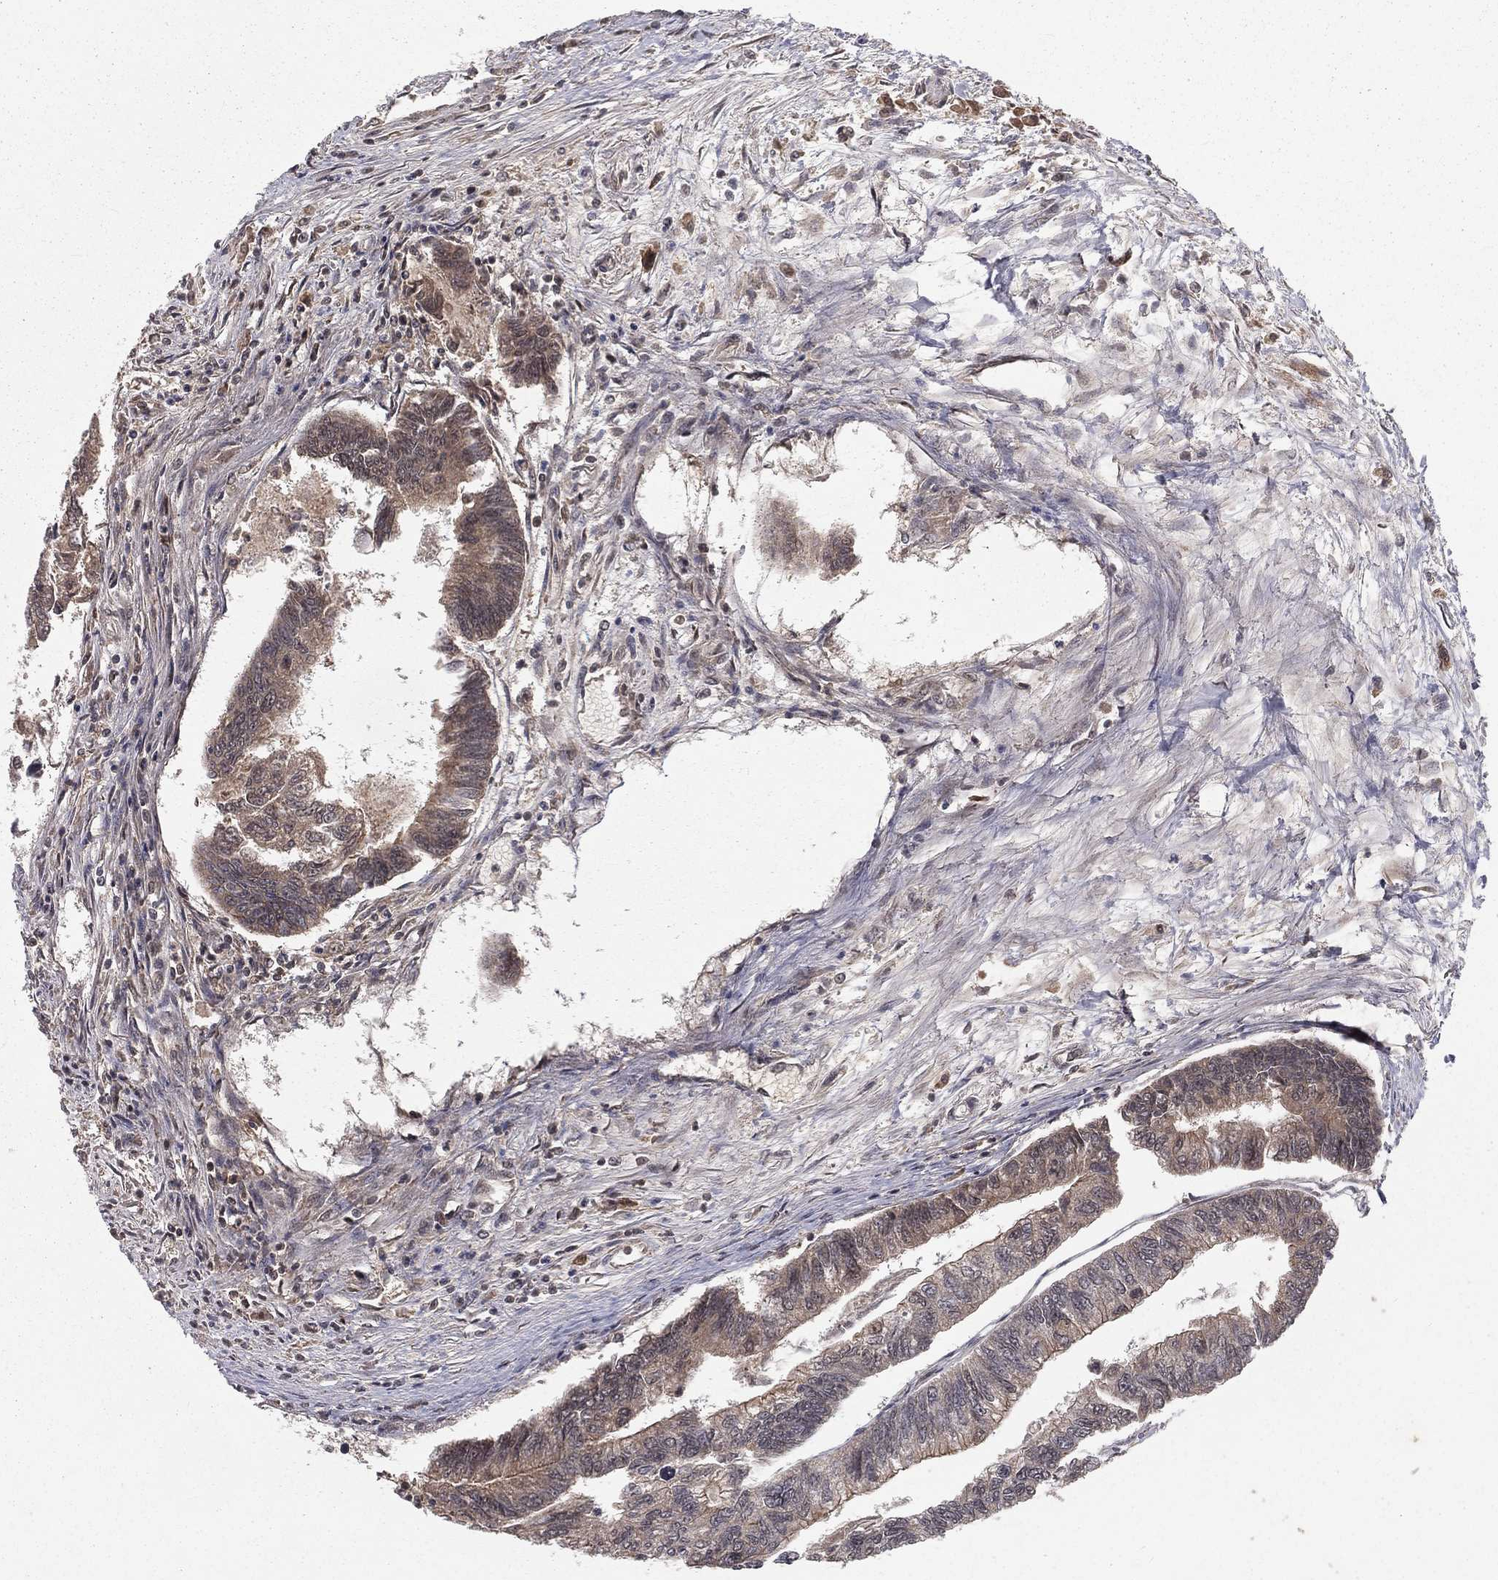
{"staining": {"intensity": "weak", "quantity": ">75%", "location": "cytoplasmic/membranous"}, "tissue": "colorectal cancer", "cell_type": "Tumor cells", "image_type": "cancer", "snomed": [{"axis": "morphology", "description": "Adenocarcinoma, NOS"}, {"axis": "topography", "description": "Colon"}], "caption": "Immunohistochemical staining of human colorectal cancer reveals low levels of weak cytoplasmic/membranous protein expression in about >75% of tumor cells. (DAB IHC with brightfield microscopy, high magnification).", "gene": "ZDHHC15", "patient": {"sex": "female", "age": 65}}